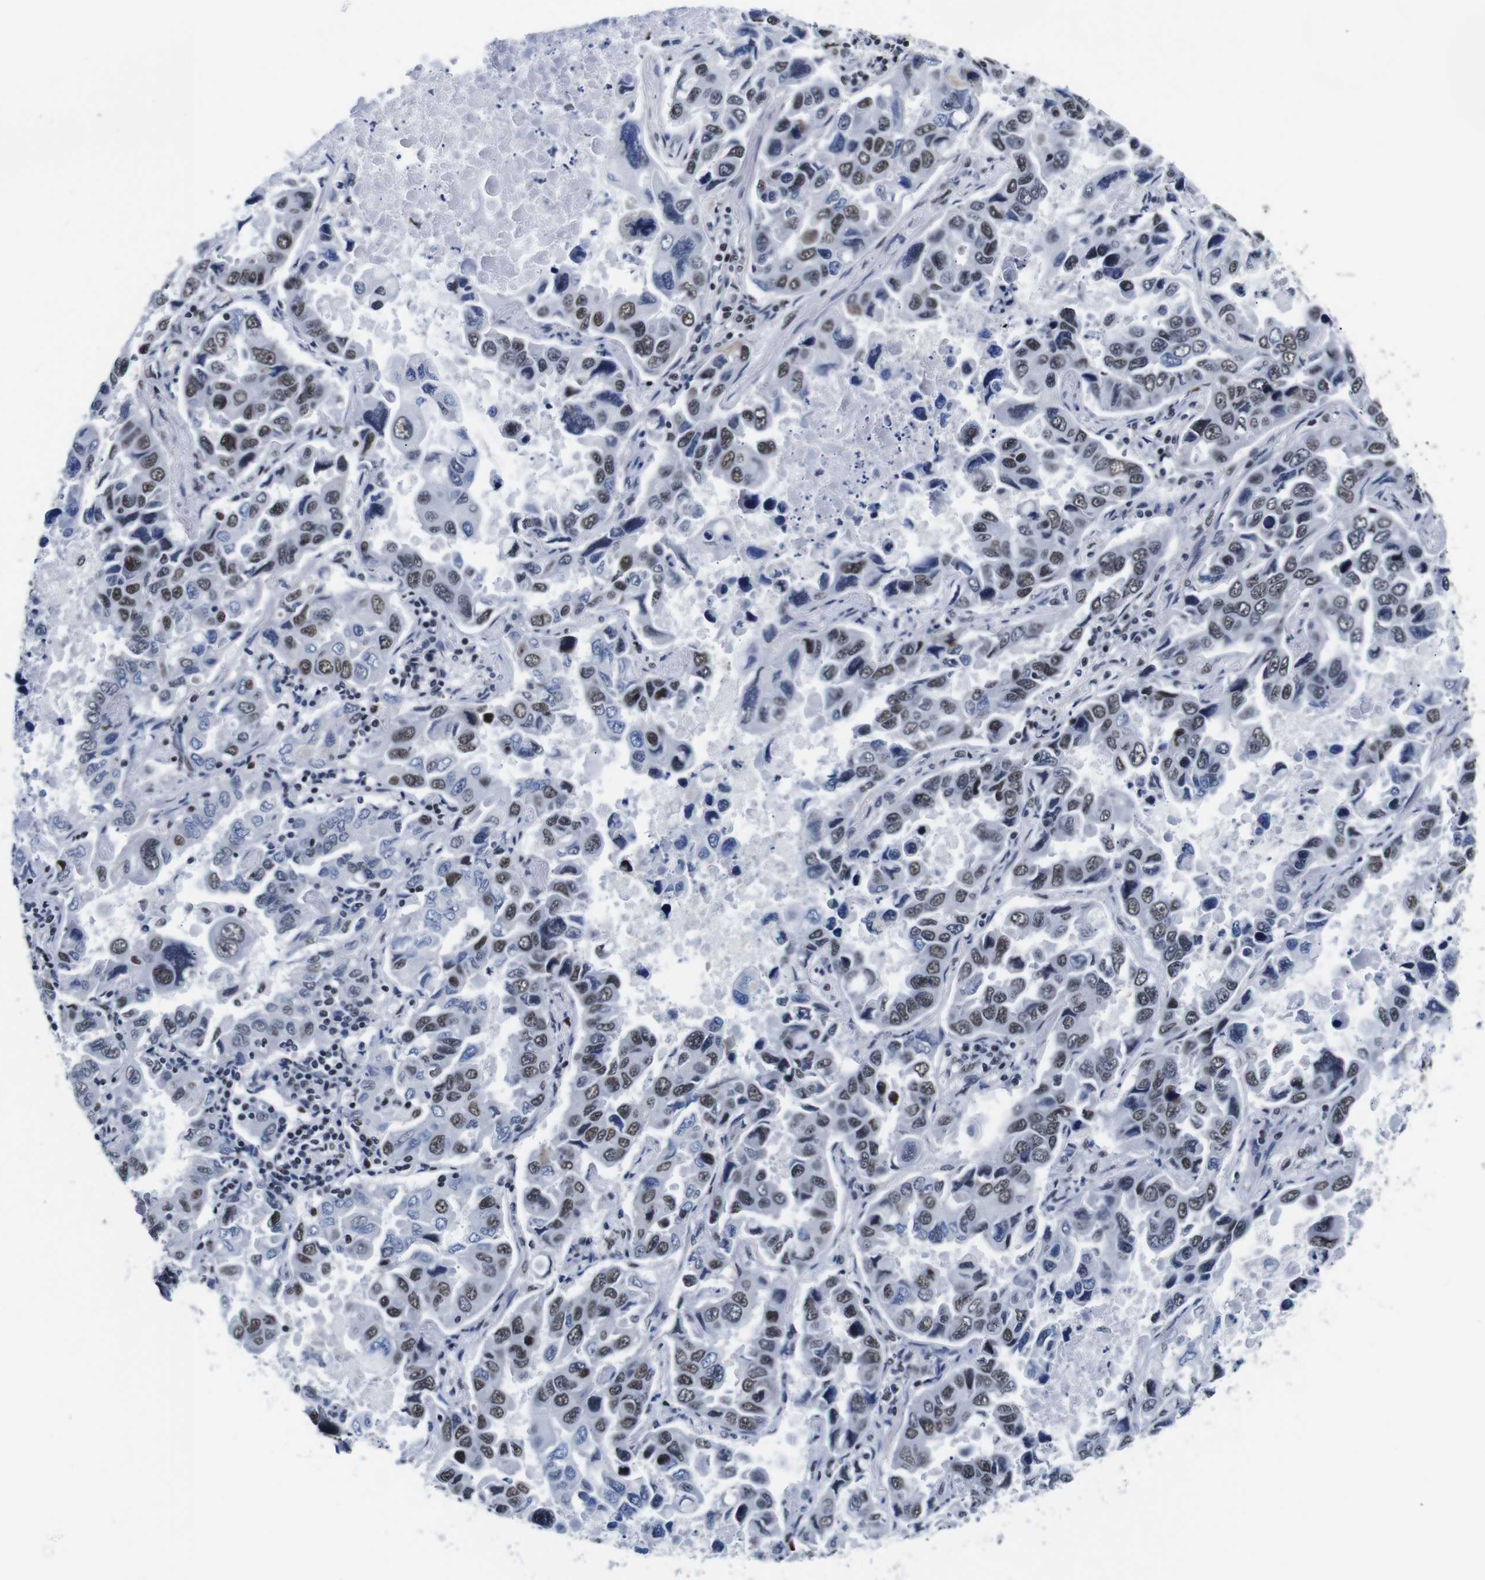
{"staining": {"intensity": "moderate", "quantity": "25%-75%", "location": "nuclear"}, "tissue": "lung cancer", "cell_type": "Tumor cells", "image_type": "cancer", "snomed": [{"axis": "morphology", "description": "Adenocarcinoma, NOS"}, {"axis": "topography", "description": "Lung"}], "caption": "DAB immunohistochemical staining of lung cancer (adenocarcinoma) demonstrates moderate nuclear protein expression in approximately 25%-75% of tumor cells.", "gene": "ILDR2", "patient": {"sex": "male", "age": 64}}